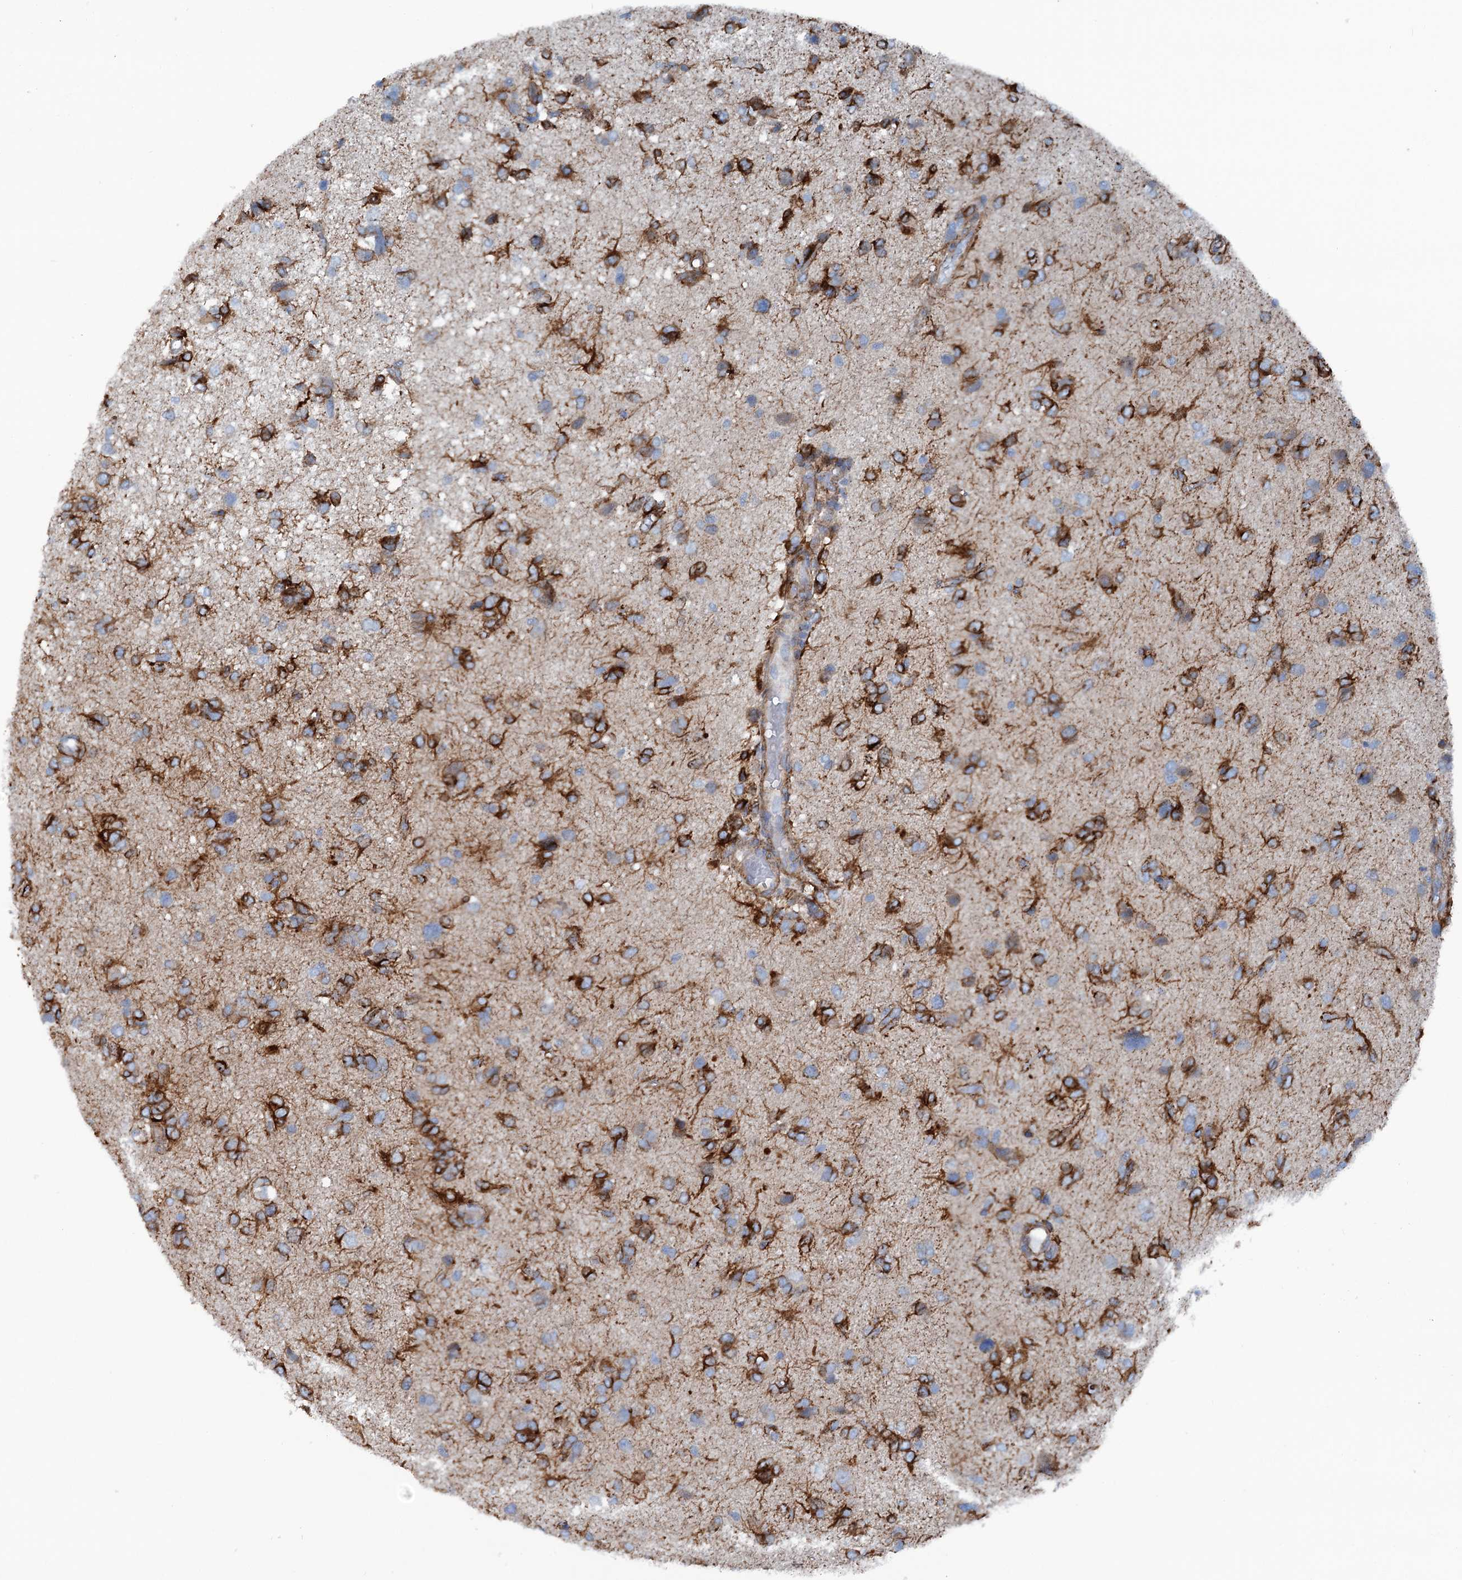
{"staining": {"intensity": "moderate", "quantity": "25%-75%", "location": "cytoplasmic/membranous"}, "tissue": "glioma", "cell_type": "Tumor cells", "image_type": "cancer", "snomed": [{"axis": "morphology", "description": "Glioma, malignant, High grade"}, {"axis": "topography", "description": "Brain"}], "caption": "Glioma tissue shows moderate cytoplasmic/membranous positivity in approximately 25%-75% of tumor cells The protein is shown in brown color, while the nuclei are stained blue.", "gene": "CALCOCO1", "patient": {"sex": "female", "age": 59}}